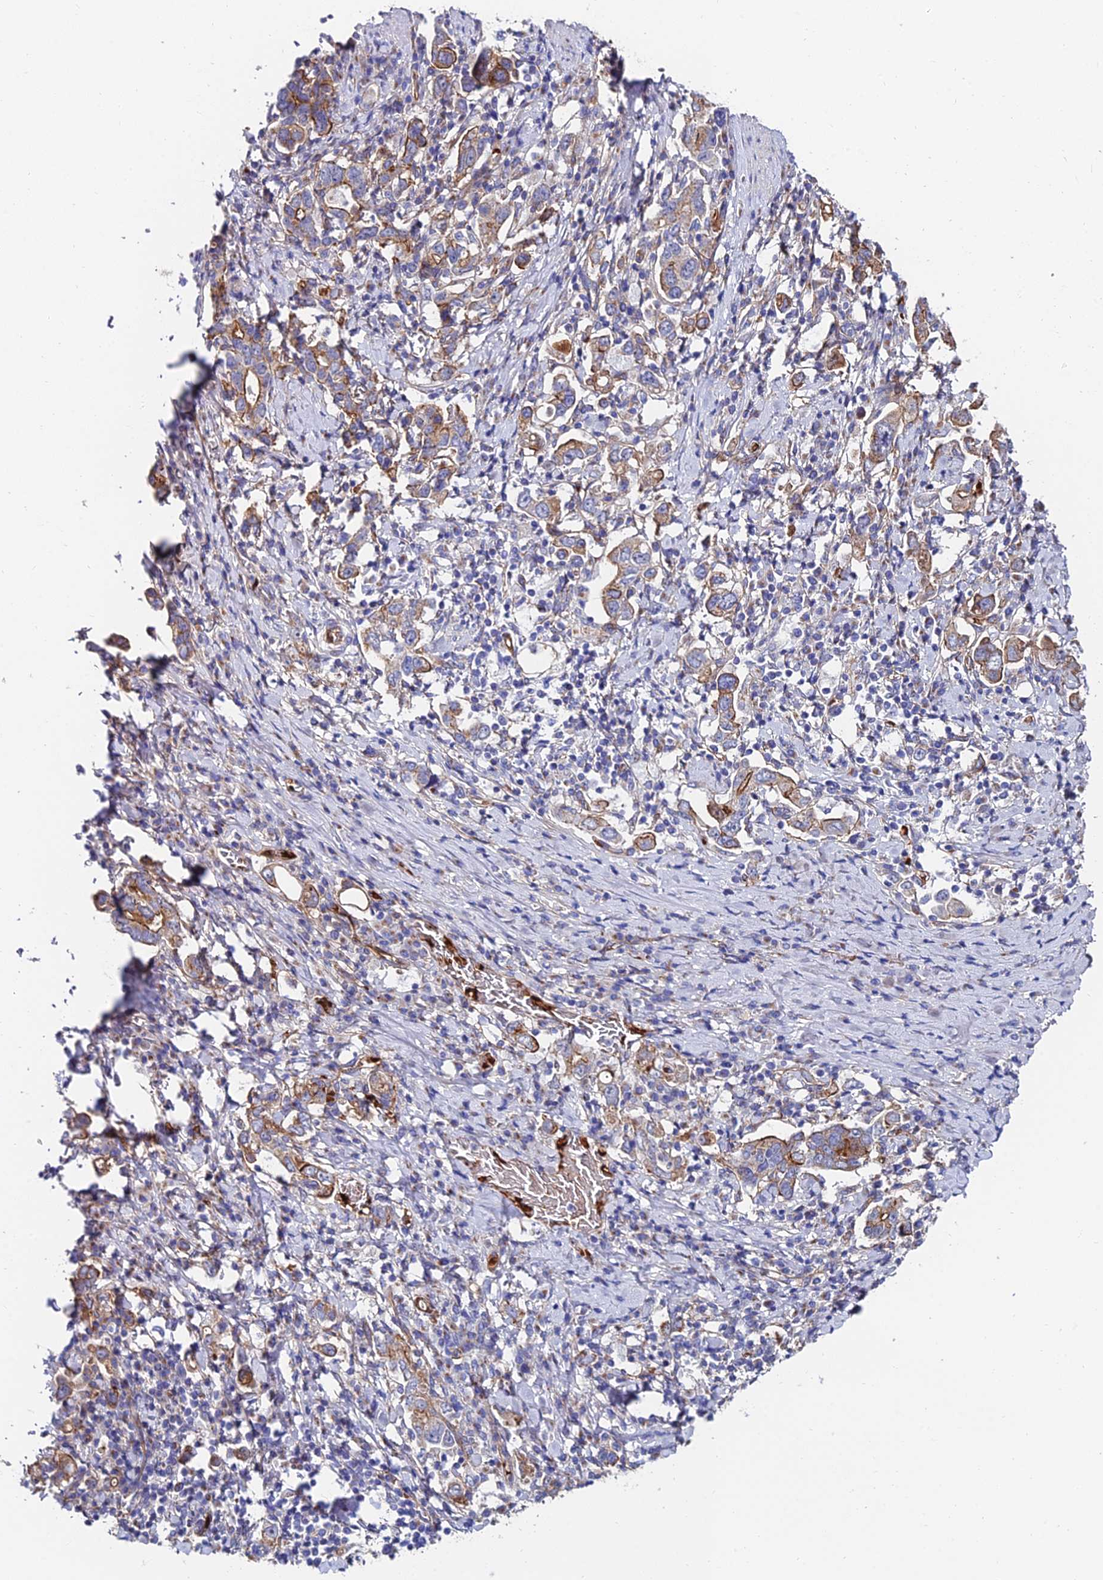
{"staining": {"intensity": "moderate", "quantity": "25%-75%", "location": "cytoplasmic/membranous"}, "tissue": "stomach cancer", "cell_type": "Tumor cells", "image_type": "cancer", "snomed": [{"axis": "morphology", "description": "Adenocarcinoma, NOS"}, {"axis": "topography", "description": "Stomach, upper"}, {"axis": "topography", "description": "Stomach"}], "caption": "Protein analysis of stomach cancer (adenocarcinoma) tissue reveals moderate cytoplasmic/membranous positivity in approximately 25%-75% of tumor cells.", "gene": "ADGRF3", "patient": {"sex": "male", "age": 62}}